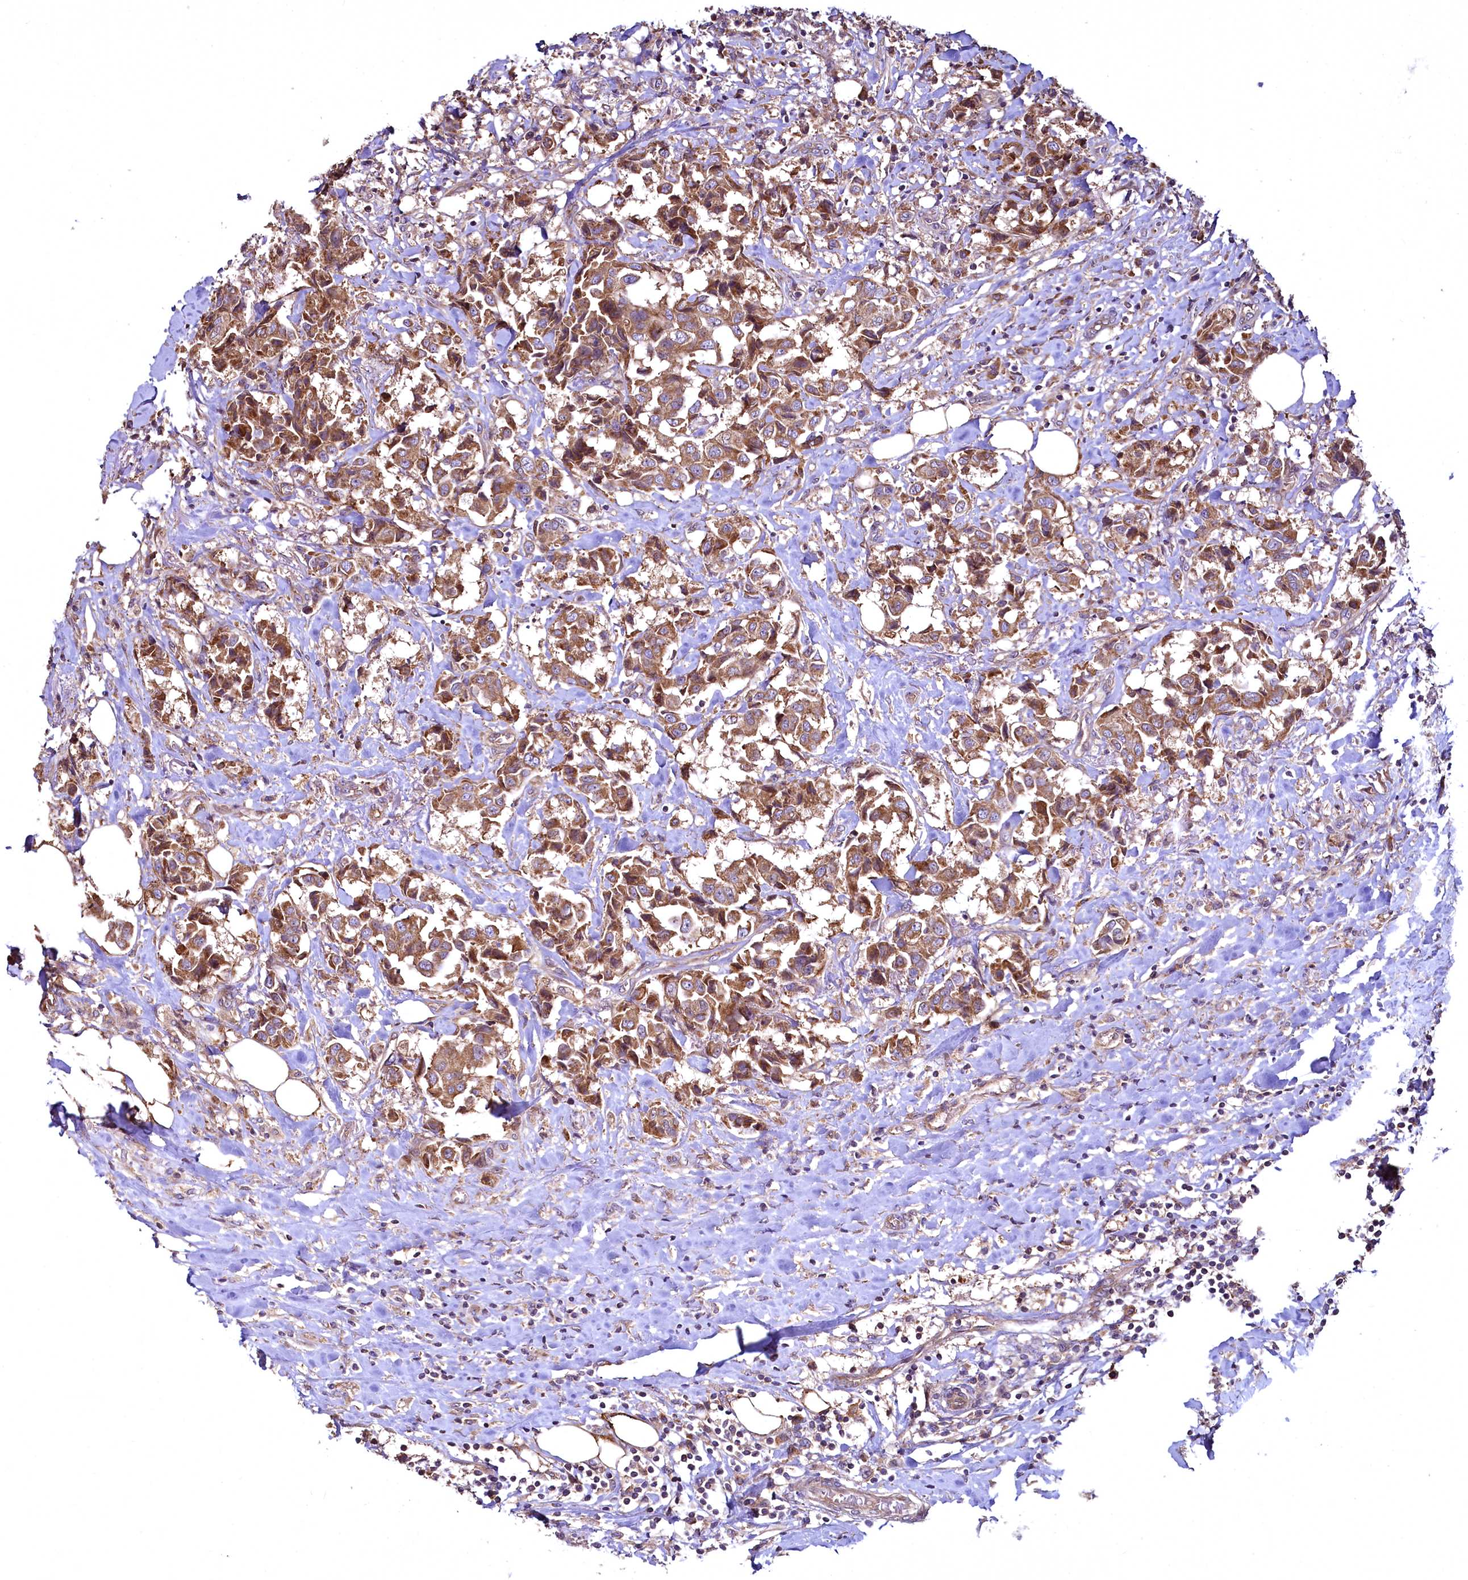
{"staining": {"intensity": "strong", "quantity": ">75%", "location": "cytoplasmic/membranous"}, "tissue": "breast cancer", "cell_type": "Tumor cells", "image_type": "cancer", "snomed": [{"axis": "morphology", "description": "Duct carcinoma"}, {"axis": "topography", "description": "Breast"}], "caption": "Immunohistochemical staining of human breast cancer (infiltrating ductal carcinoma) displays high levels of strong cytoplasmic/membranous protein positivity in approximately >75% of tumor cells. The staining was performed using DAB to visualize the protein expression in brown, while the nuclei were stained in blue with hematoxylin (Magnification: 20x).", "gene": "TBCEL", "patient": {"sex": "female", "age": 80}}